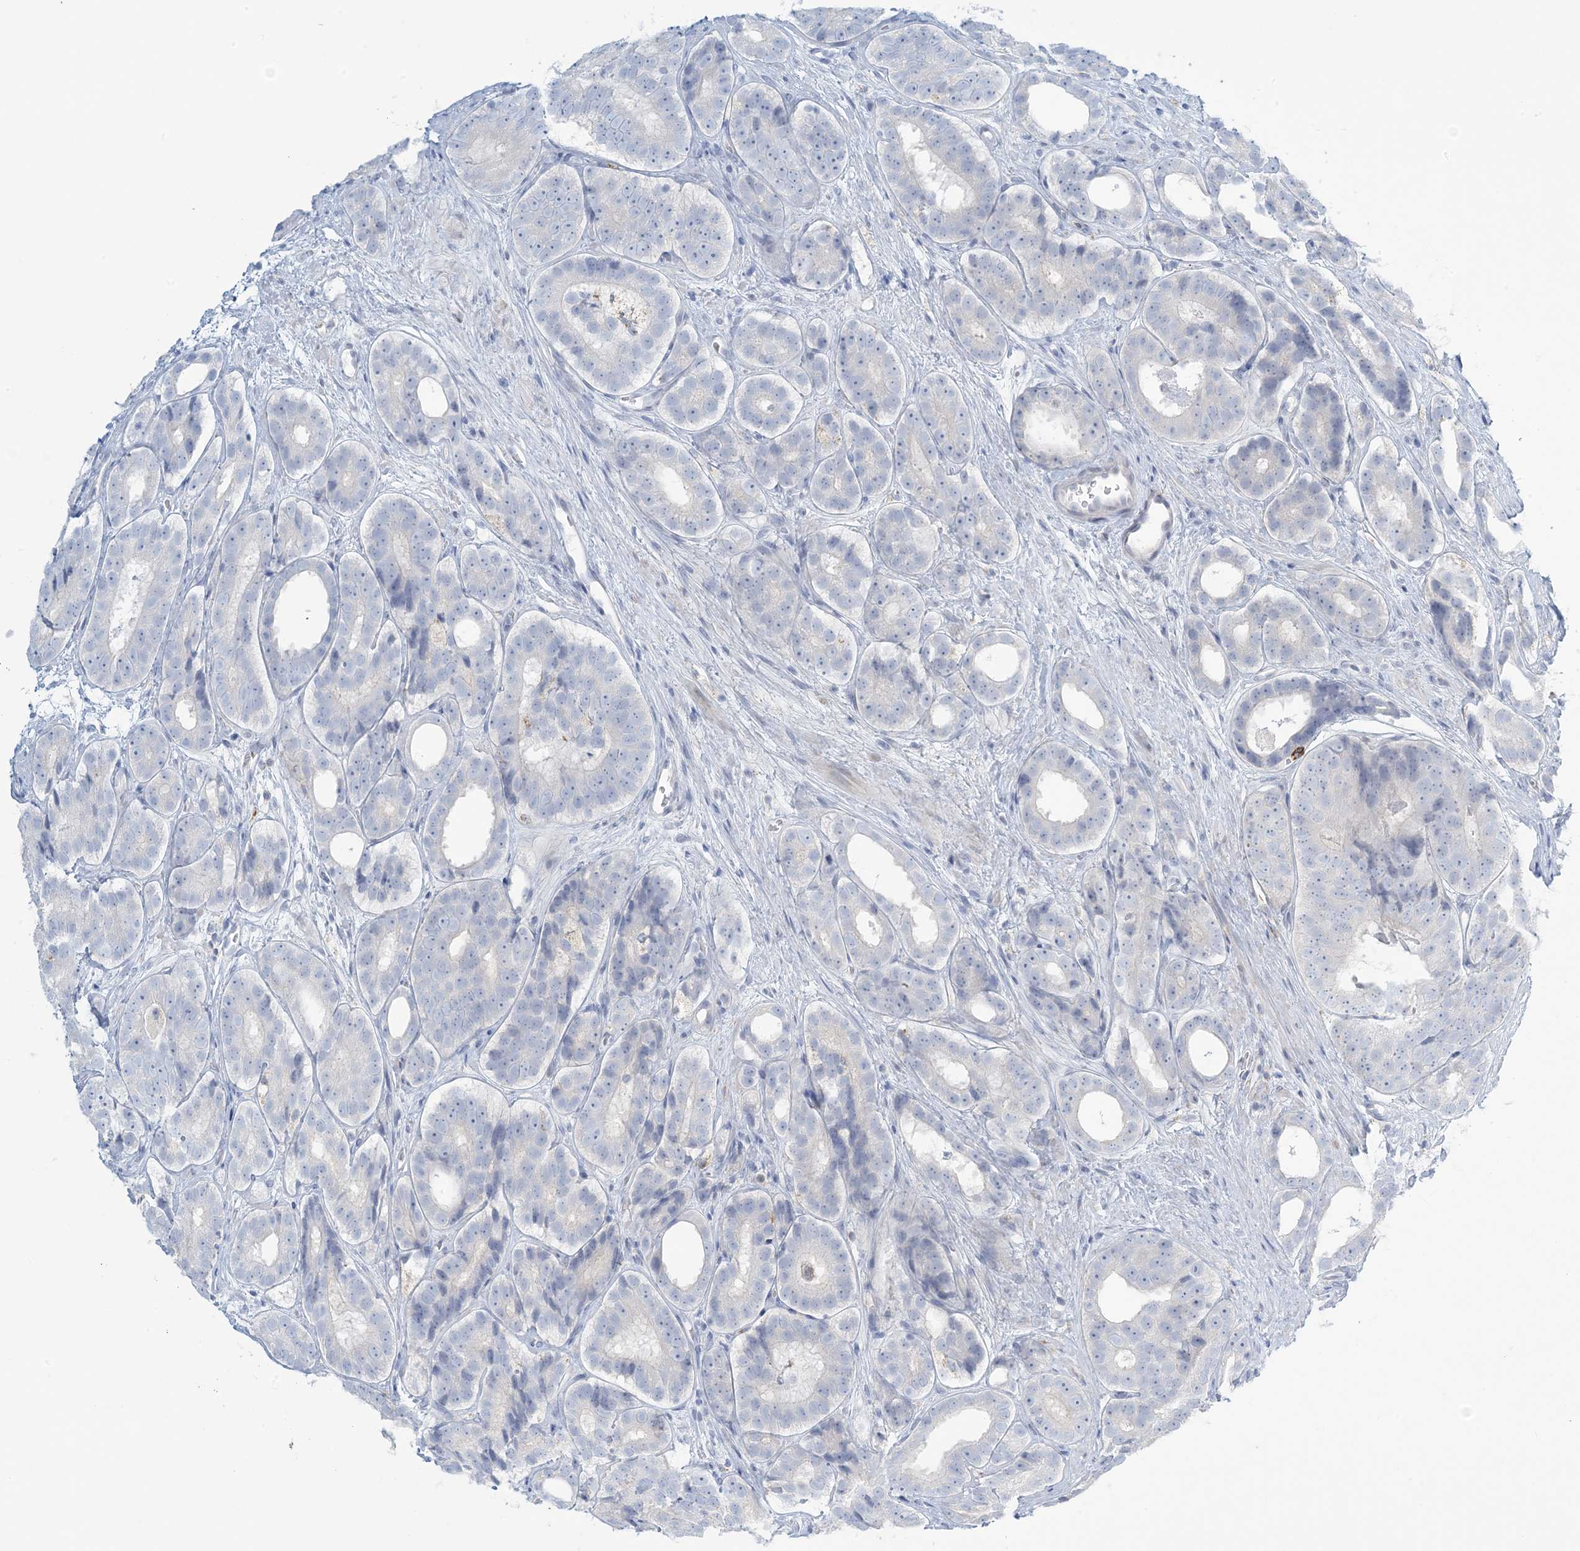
{"staining": {"intensity": "negative", "quantity": "none", "location": "none"}, "tissue": "prostate cancer", "cell_type": "Tumor cells", "image_type": "cancer", "snomed": [{"axis": "morphology", "description": "Adenocarcinoma, High grade"}, {"axis": "topography", "description": "Prostate"}], "caption": "Immunohistochemical staining of human prostate cancer (high-grade adenocarcinoma) demonstrates no significant positivity in tumor cells.", "gene": "ZDHHC4", "patient": {"sex": "male", "age": 56}}